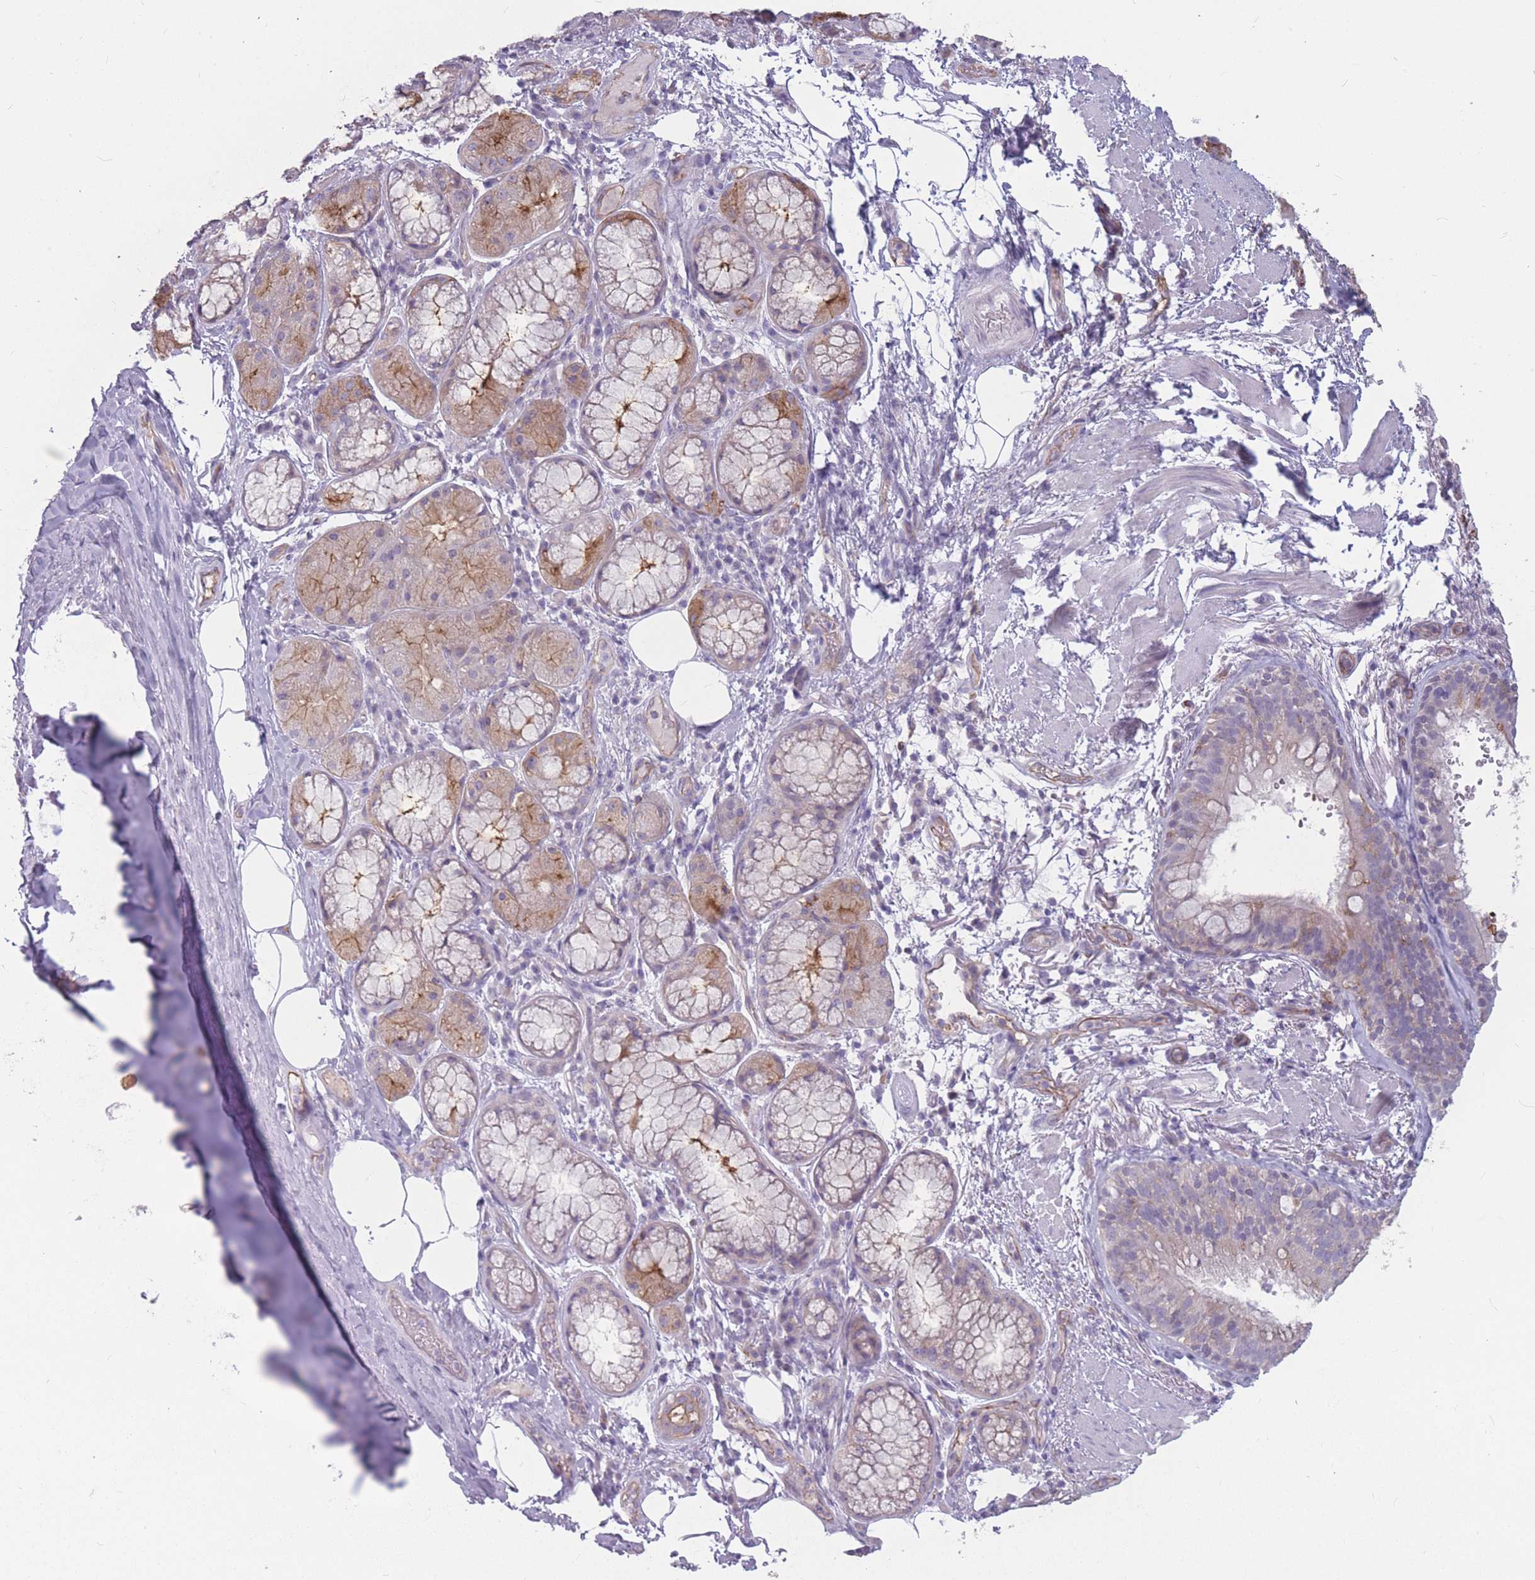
{"staining": {"intensity": "negative", "quantity": "none", "location": "none"}, "tissue": "adipose tissue", "cell_type": "Adipocytes", "image_type": "normal", "snomed": [{"axis": "morphology", "description": "Normal tissue, NOS"}, {"axis": "topography", "description": "Lymph node"}, {"axis": "topography", "description": "Cartilage tissue"}, {"axis": "topography", "description": "Bronchus"}], "caption": "Immunohistochemical staining of unremarkable adipose tissue exhibits no significant expression in adipocytes. (Brightfield microscopy of DAB (3,3'-diaminobenzidine) IHC at high magnification).", "gene": "GNA11", "patient": {"sex": "male", "age": 63}}